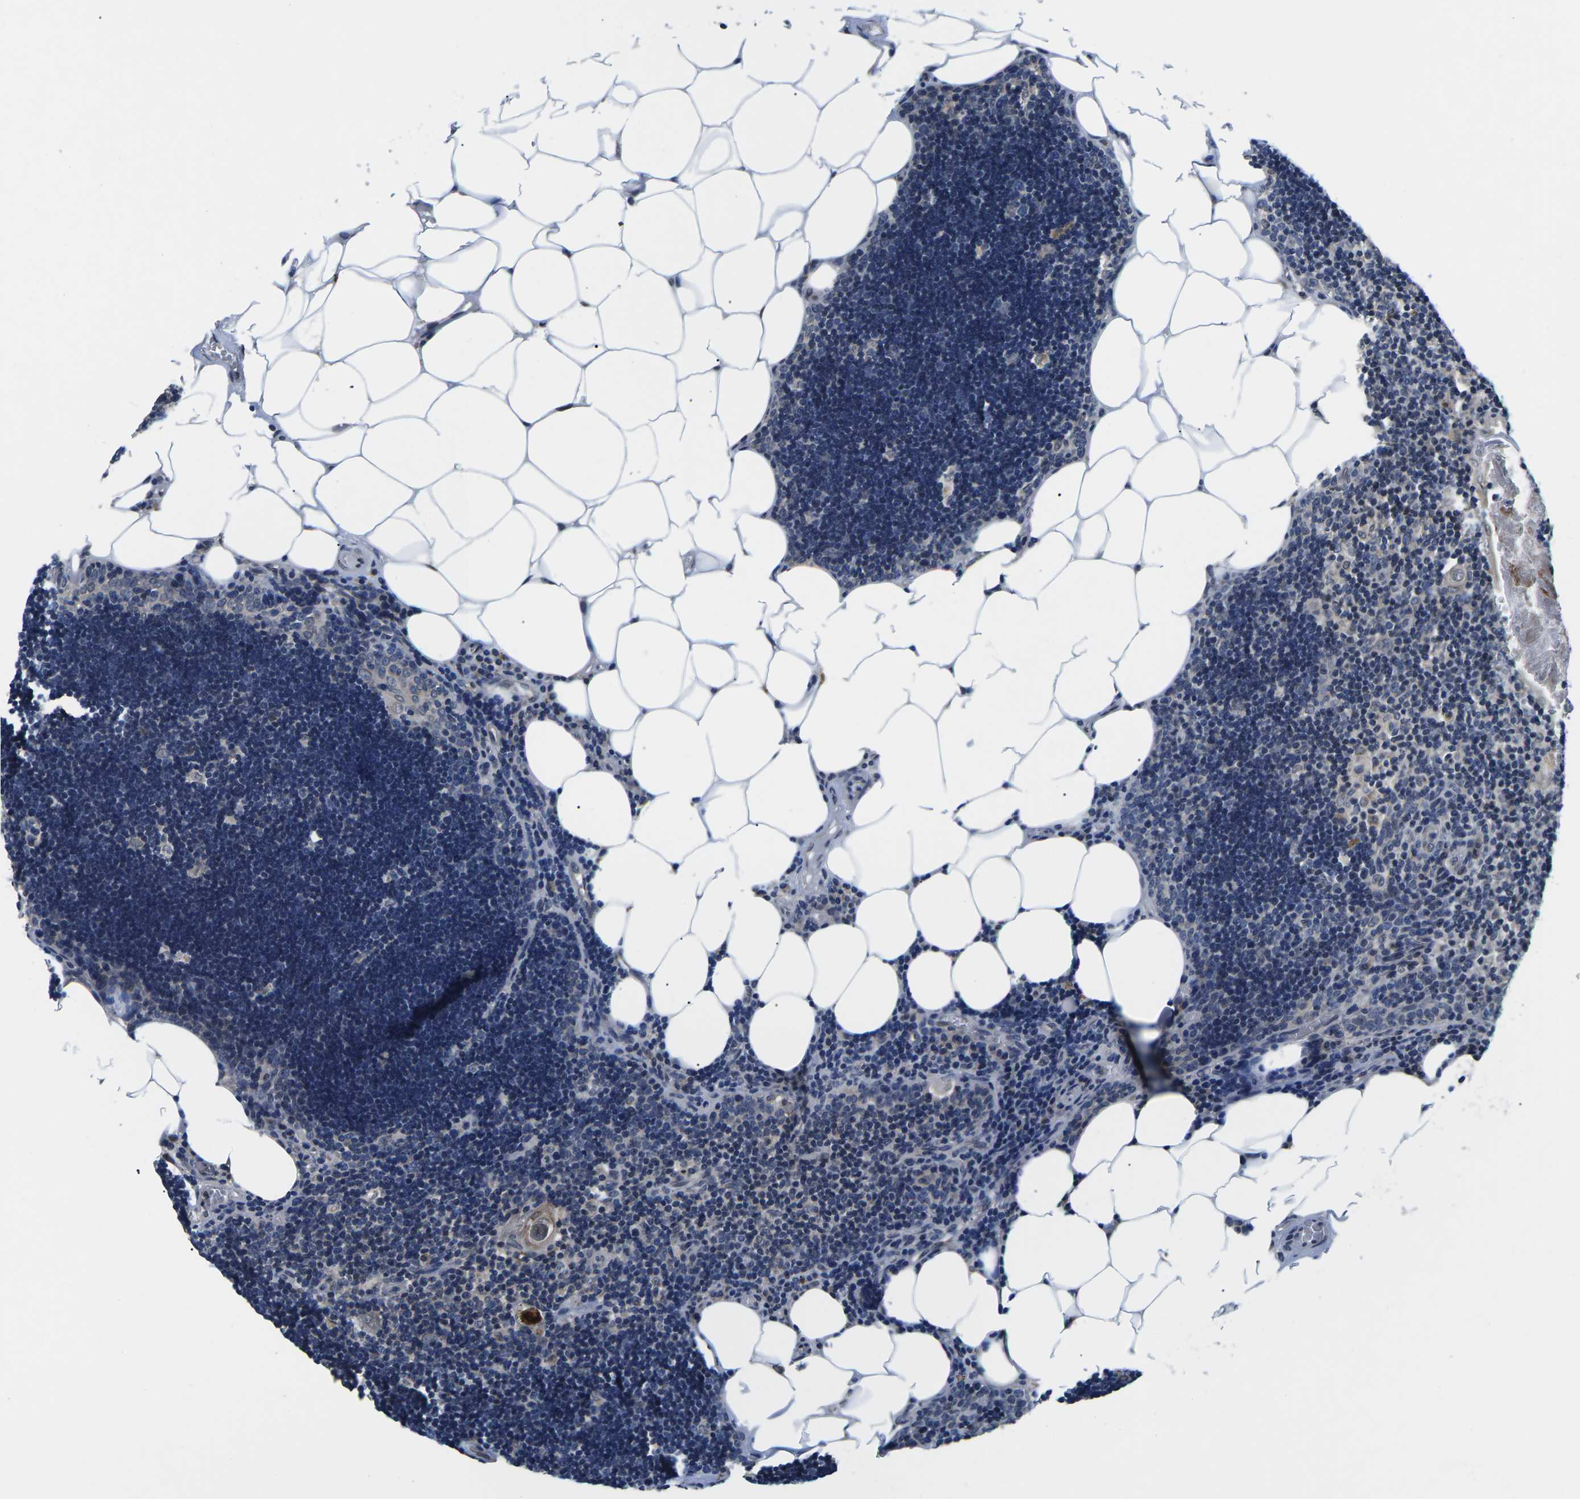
{"staining": {"intensity": "weak", "quantity": "<25%", "location": "cytoplasmic/membranous"}, "tissue": "lymph node", "cell_type": "Germinal center cells", "image_type": "normal", "snomed": [{"axis": "morphology", "description": "Normal tissue, NOS"}, {"axis": "topography", "description": "Lymph node"}], "caption": "Immunohistochemical staining of unremarkable lymph node shows no significant expression in germinal center cells. (Stains: DAB immunohistochemistry with hematoxylin counter stain, Microscopy: brightfield microscopy at high magnification).", "gene": "SNX10", "patient": {"sex": "male", "age": 33}}